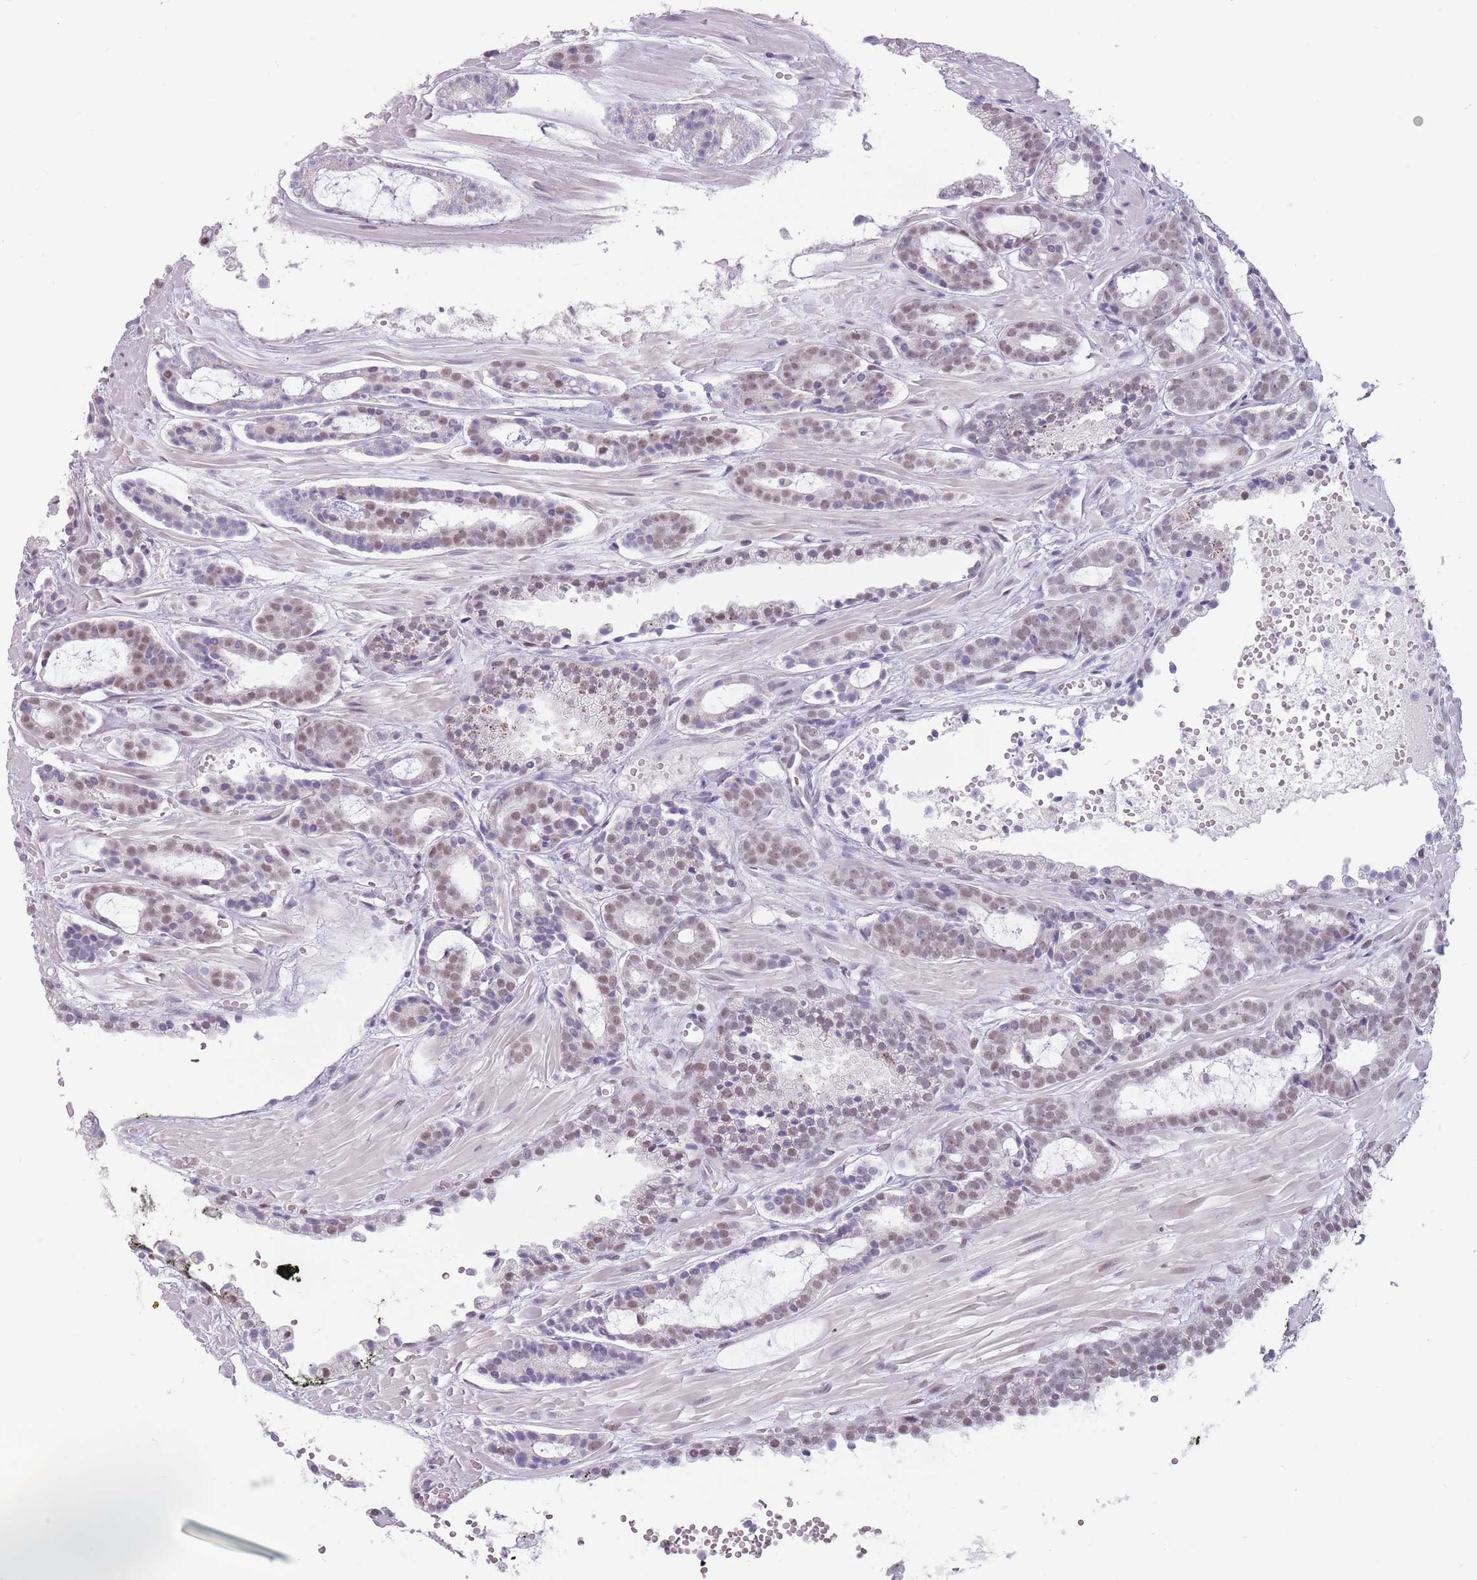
{"staining": {"intensity": "moderate", "quantity": "25%-75%", "location": "nuclear"}, "tissue": "prostate cancer", "cell_type": "Tumor cells", "image_type": "cancer", "snomed": [{"axis": "morphology", "description": "Adenocarcinoma, High grade"}, {"axis": "topography", "description": "Prostate"}], "caption": "Immunohistochemical staining of human prostate high-grade adenocarcinoma exhibits medium levels of moderate nuclear staining in approximately 25%-75% of tumor cells.", "gene": "PTCHD1", "patient": {"sex": "male", "age": 71}}